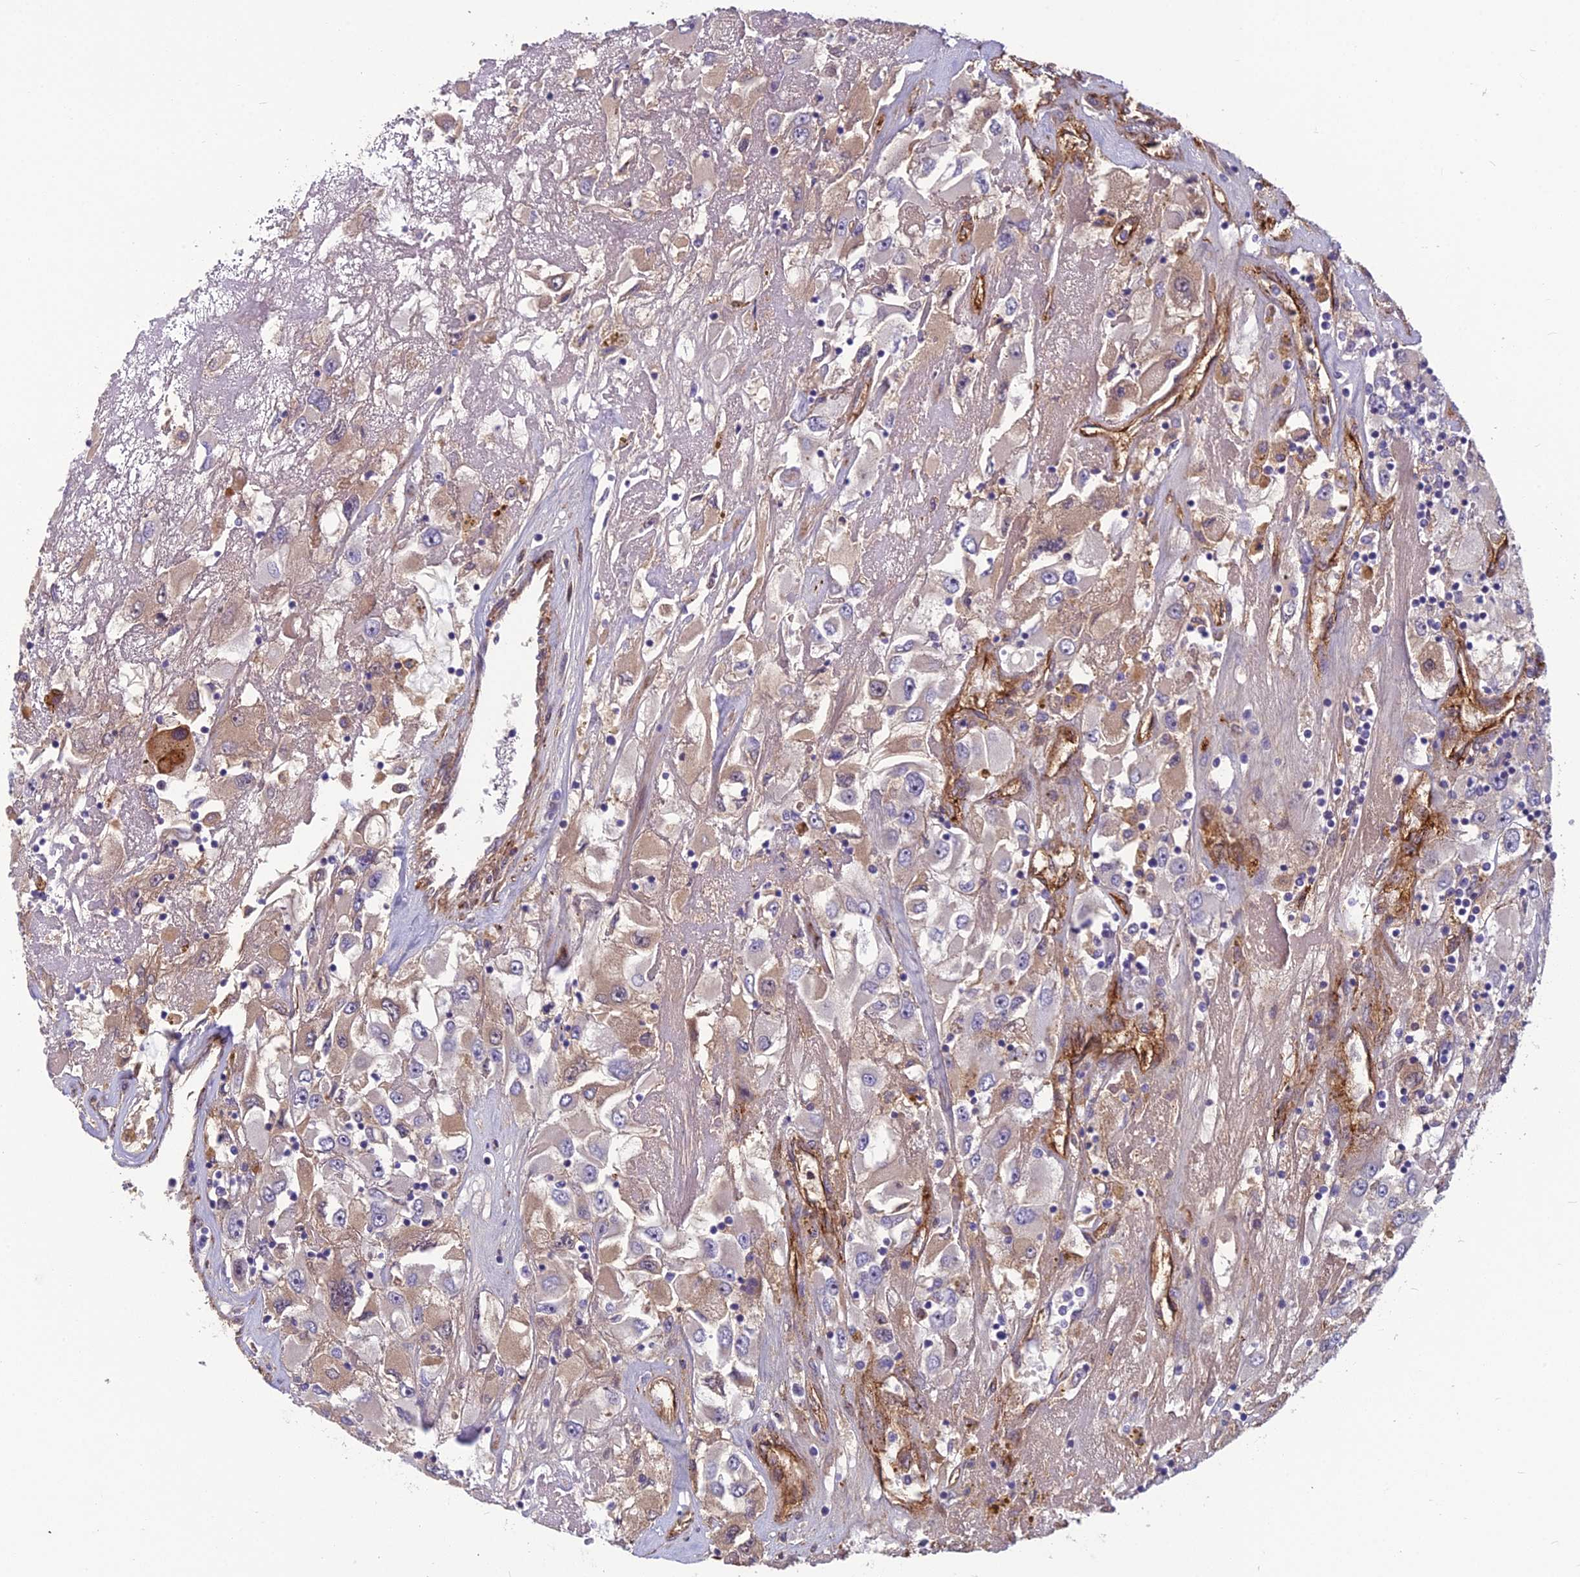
{"staining": {"intensity": "weak", "quantity": "<25%", "location": "cytoplasmic/membranous"}, "tissue": "renal cancer", "cell_type": "Tumor cells", "image_type": "cancer", "snomed": [{"axis": "morphology", "description": "Adenocarcinoma, NOS"}, {"axis": "topography", "description": "Kidney"}], "caption": "Tumor cells show no significant positivity in renal adenocarcinoma.", "gene": "TSPAN15", "patient": {"sex": "female", "age": 52}}